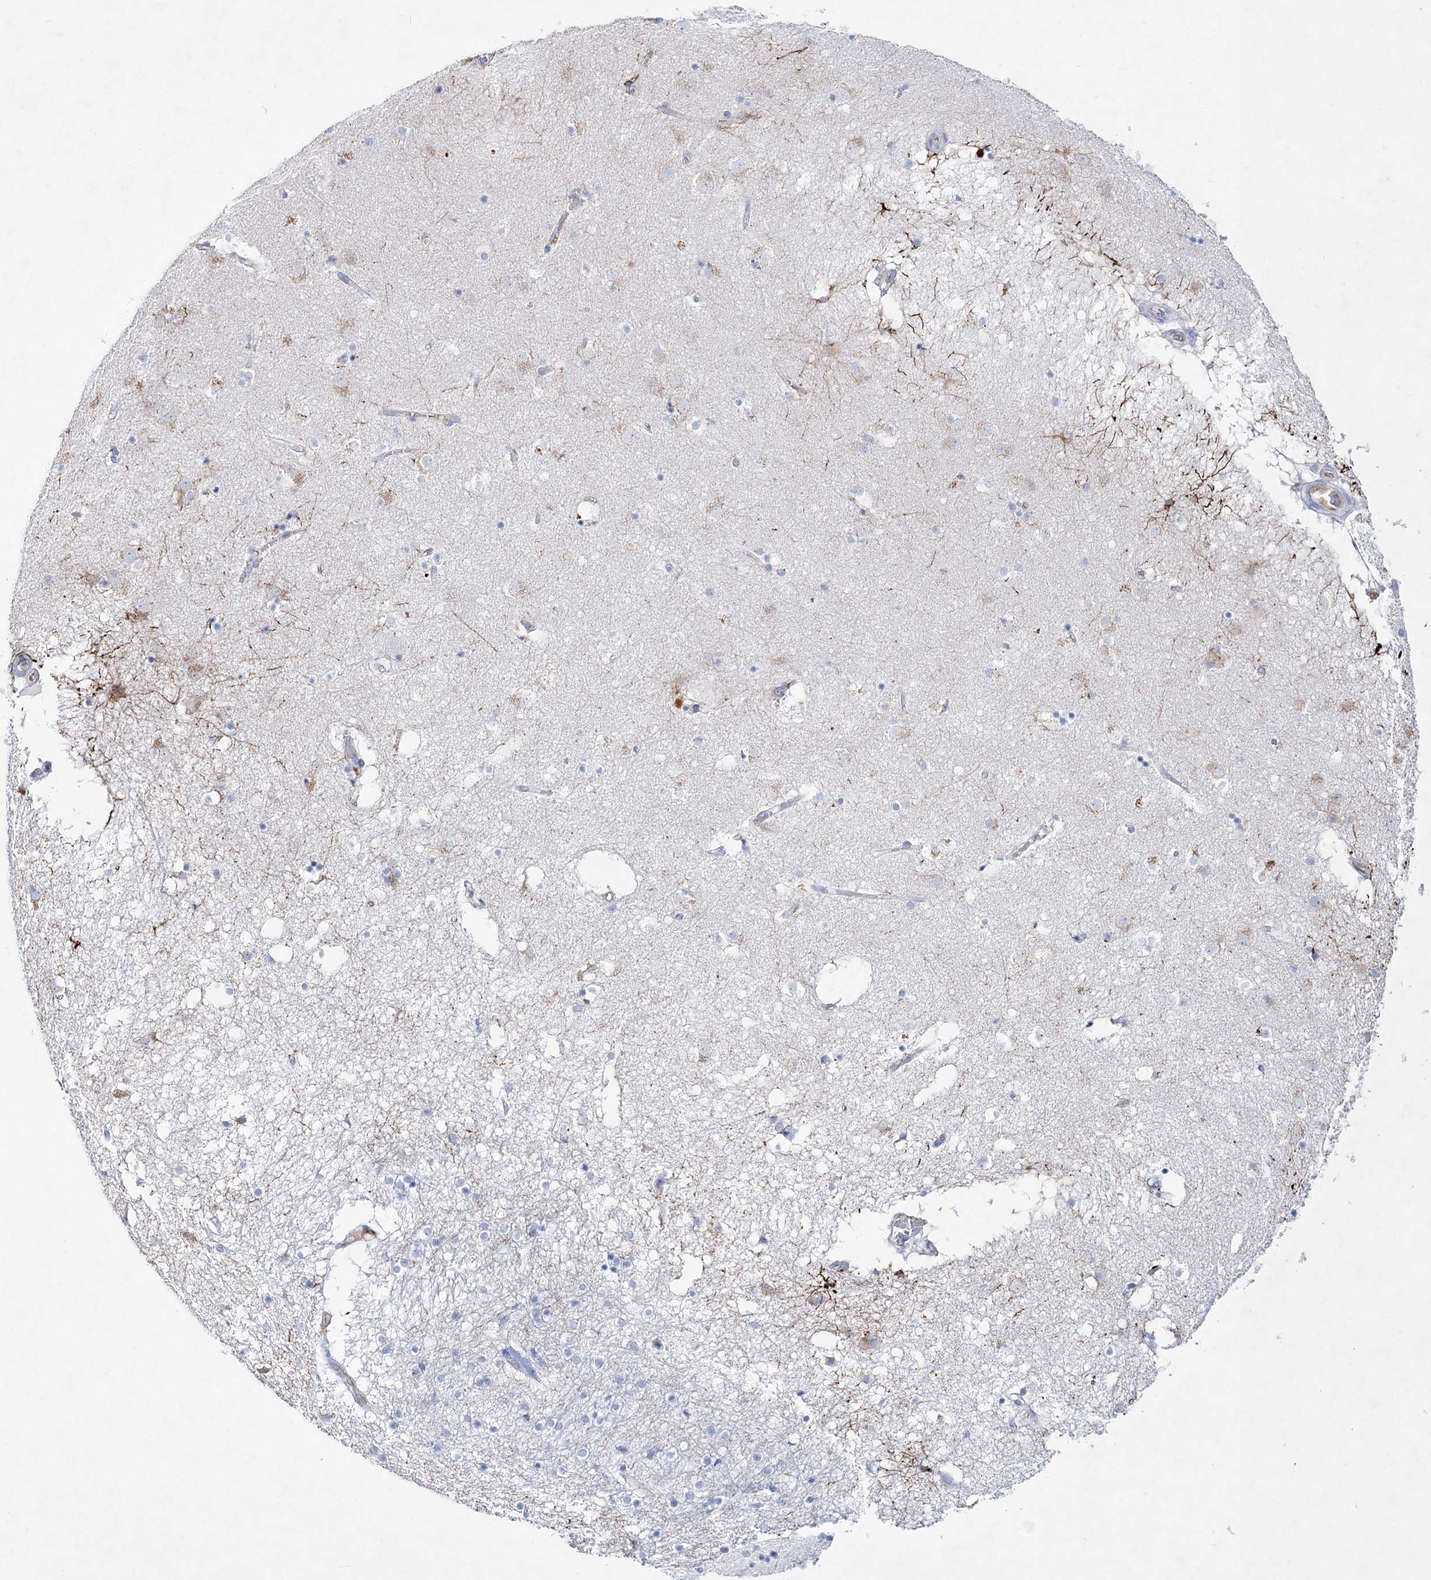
{"staining": {"intensity": "negative", "quantity": "none", "location": "none"}, "tissue": "caudate", "cell_type": "Glial cells", "image_type": "normal", "snomed": [{"axis": "morphology", "description": "Normal tissue, NOS"}, {"axis": "topography", "description": "Lateral ventricle wall"}], "caption": "IHC photomicrograph of benign caudate: human caudate stained with DAB (3,3'-diaminobenzidine) exhibits no significant protein positivity in glial cells.", "gene": "SPINK7", "patient": {"sex": "male", "age": 70}}